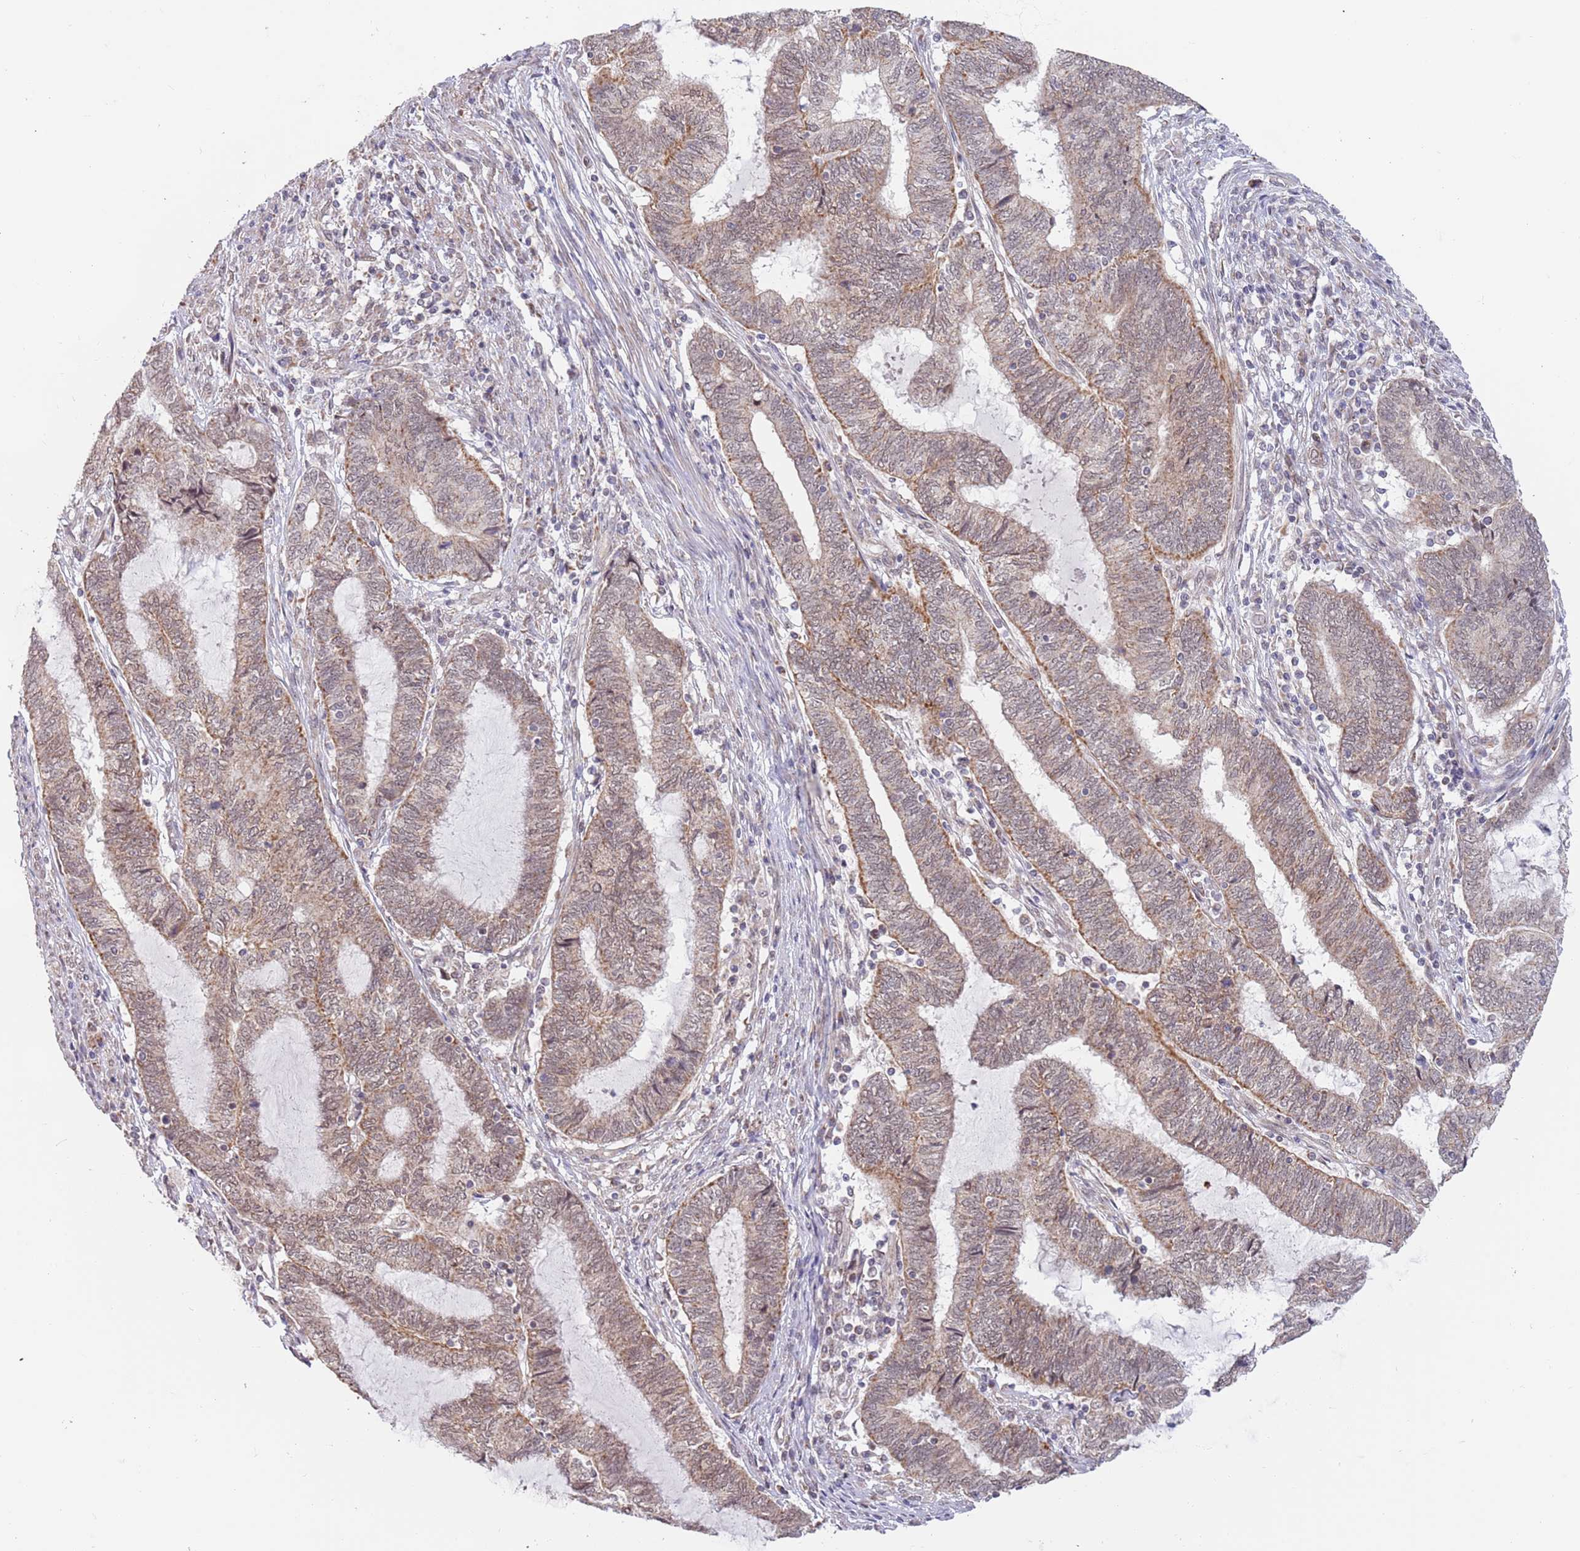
{"staining": {"intensity": "moderate", "quantity": ">75%", "location": "cytoplasmic/membranous,nuclear"}, "tissue": "endometrial cancer", "cell_type": "Tumor cells", "image_type": "cancer", "snomed": [{"axis": "morphology", "description": "Adenocarcinoma, NOS"}, {"axis": "topography", "description": "Uterus"}, {"axis": "topography", "description": "Endometrium"}], "caption": "High-magnification brightfield microscopy of endometrial cancer (adenocarcinoma) stained with DAB (brown) and counterstained with hematoxylin (blue). tumor cells exhibit moderate cytoplasmic/membranous and nuclear positivity is identified in approximately>75% of cells. (IHC, brightfield microscopy, high magnification).", "gene": "UQCC3", "patient": {"sex": "female", "age": 70}}